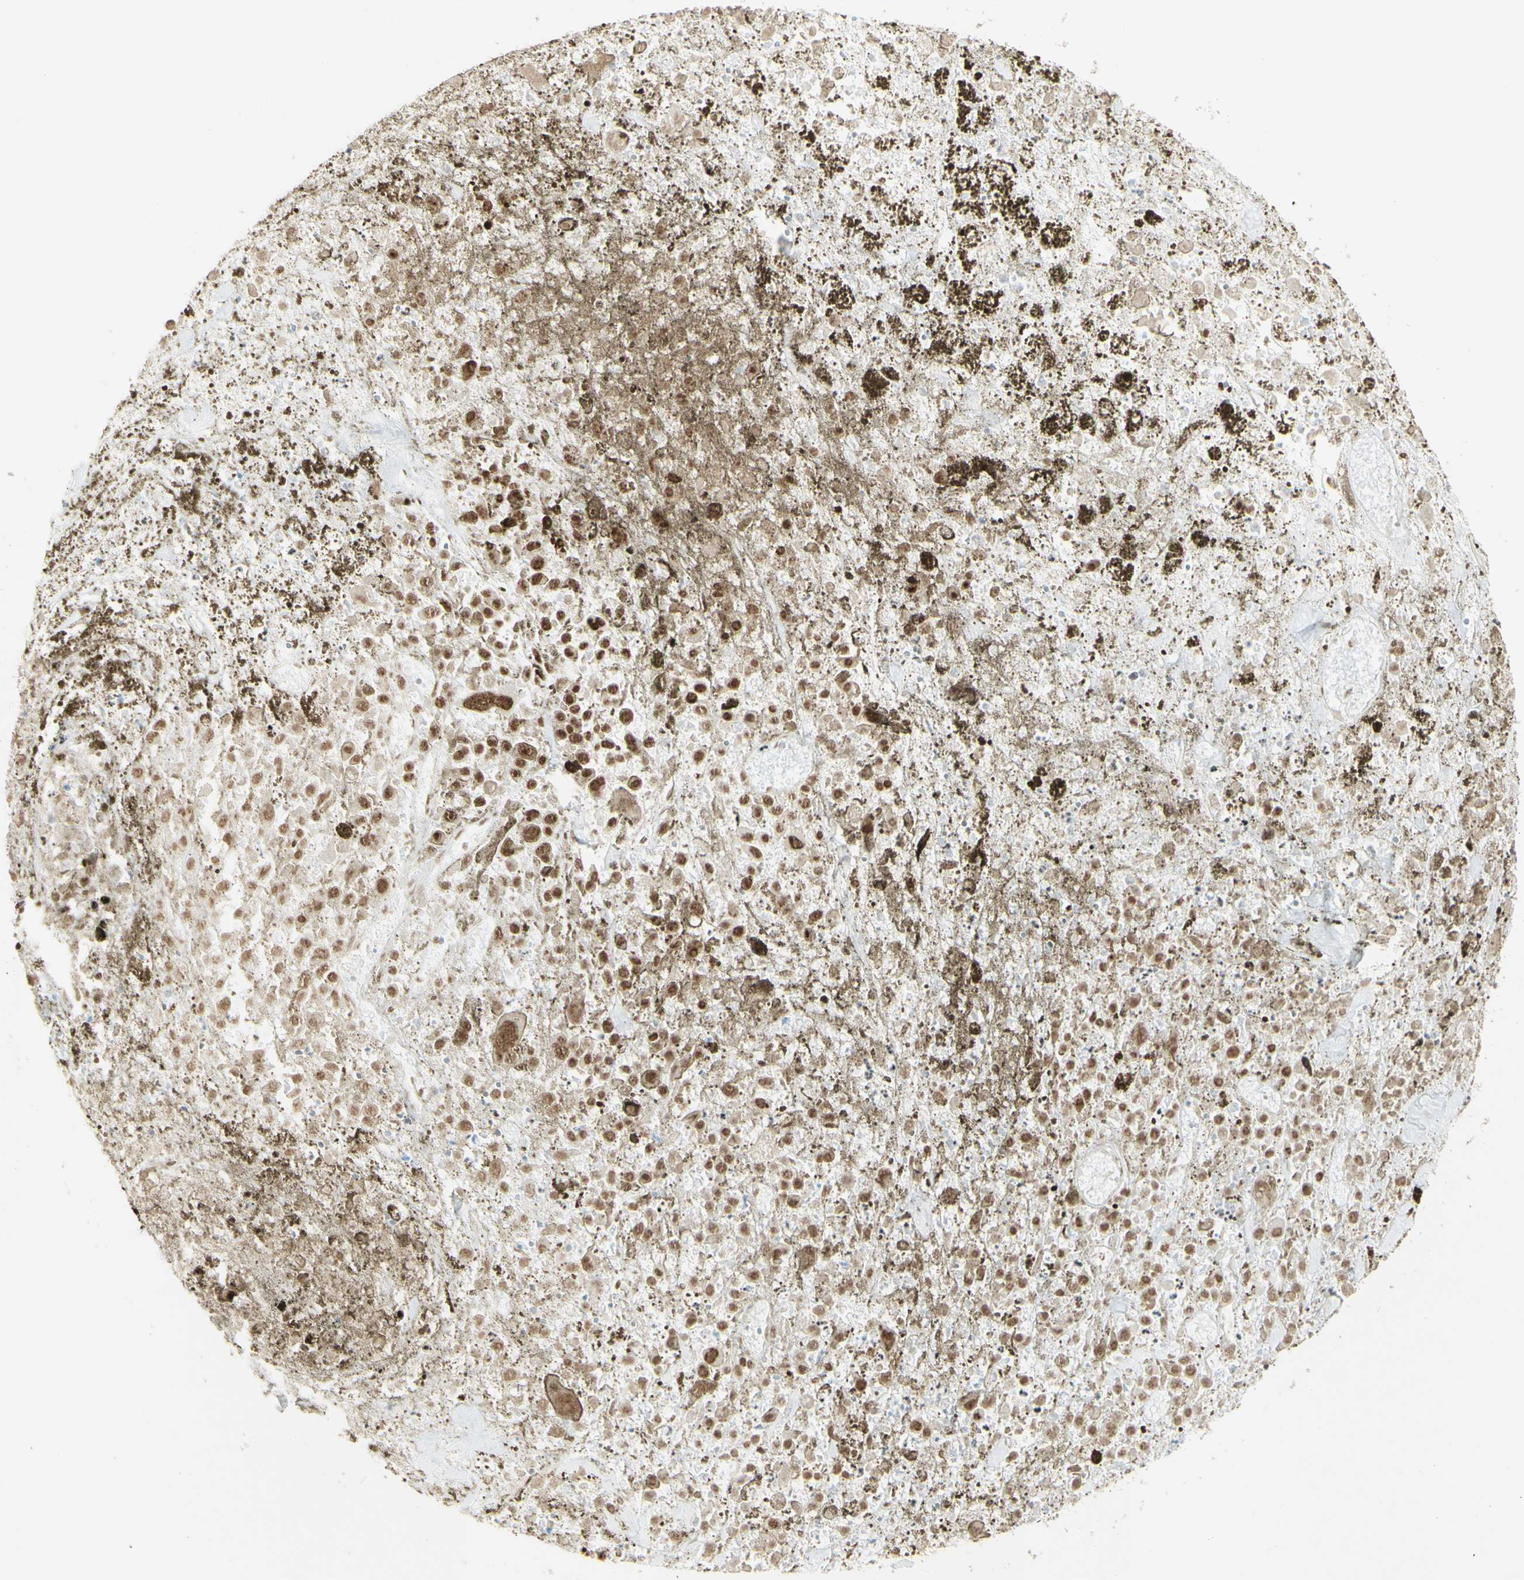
{"staining": {"intensity": "strong", "quantity": "25%-75%", "location": "nuclear"}, "tissue": "melanoma", "cell_type": "Tumor cells", "image_type": "cancer", "snomed": [{"axis": "morphology", "description": "Malignant melanoma, Metastatic site"}, {"axis": "topography", "description": "Lymph node"}], "caption": "This histopathology image exhibits immunohistochemistry (IHC) staining of melanoma, with high strong nuclear staining in approximately 25%-75% of tumor cells.", "gene": "DHX9", "patient": {"sex": "male", "age": 59}}